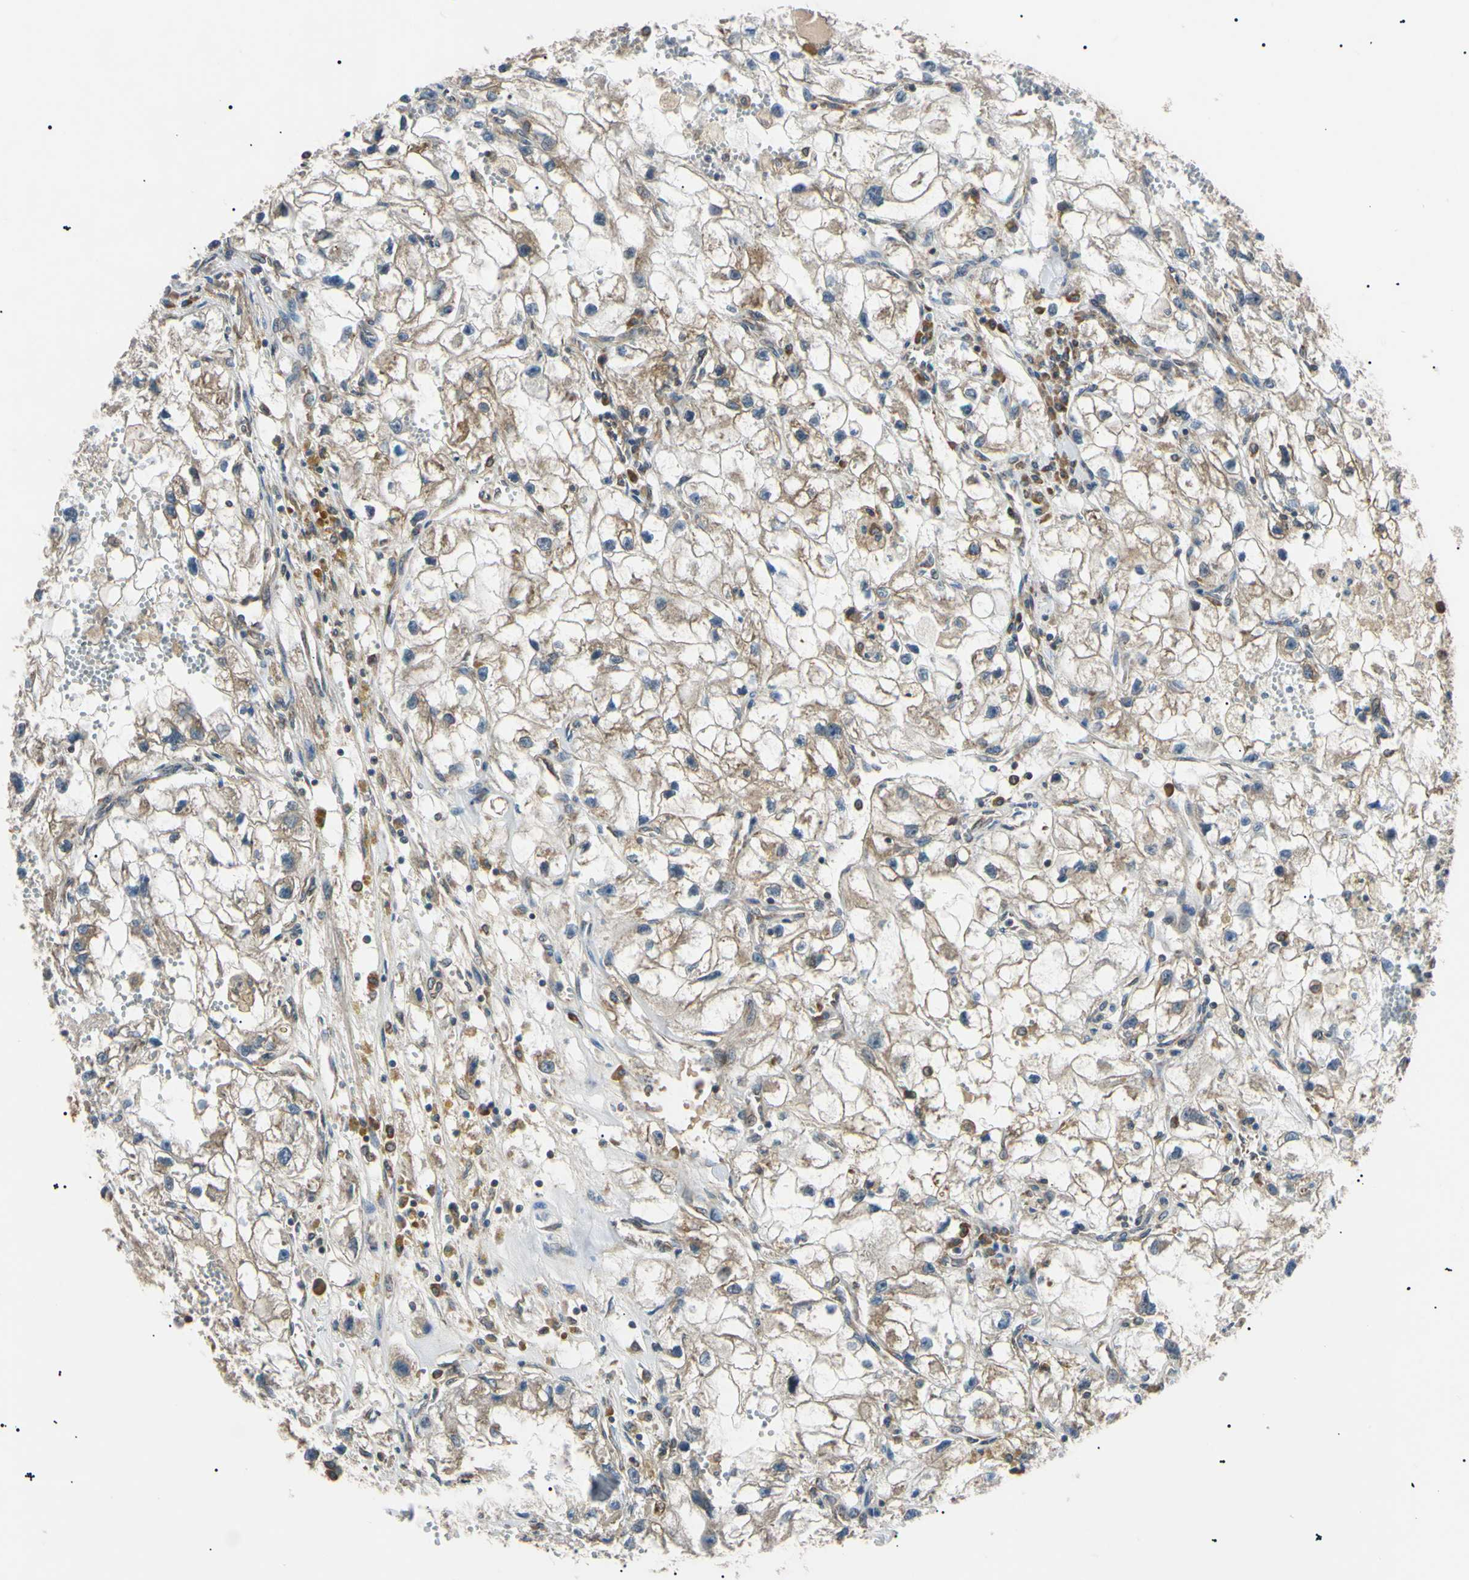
{"staining": {"intensity": "weak", "quantity": ">75%", "location": "cytoplasmic/membranous"}, "tissue": "renal cancer", "cell_type": "Tumor cells", "image_type": "cancer", "snomed": [{"axis": "morphology", "description": "Adenocarcinoma, NOS"}, {"axis": "topography", "description": "Kidney"}], "caption": "Immunohistochemical staining of human renal cancer (adenocarcinoma) exhibits weak cytoplasmic/membranous protein positivity in approximately >75% of tumor cells. (DAB IHC with brightfield microscopy, high magnification).", "gene": "VAPA", "patient": {"sex": "female", "age": 70}}